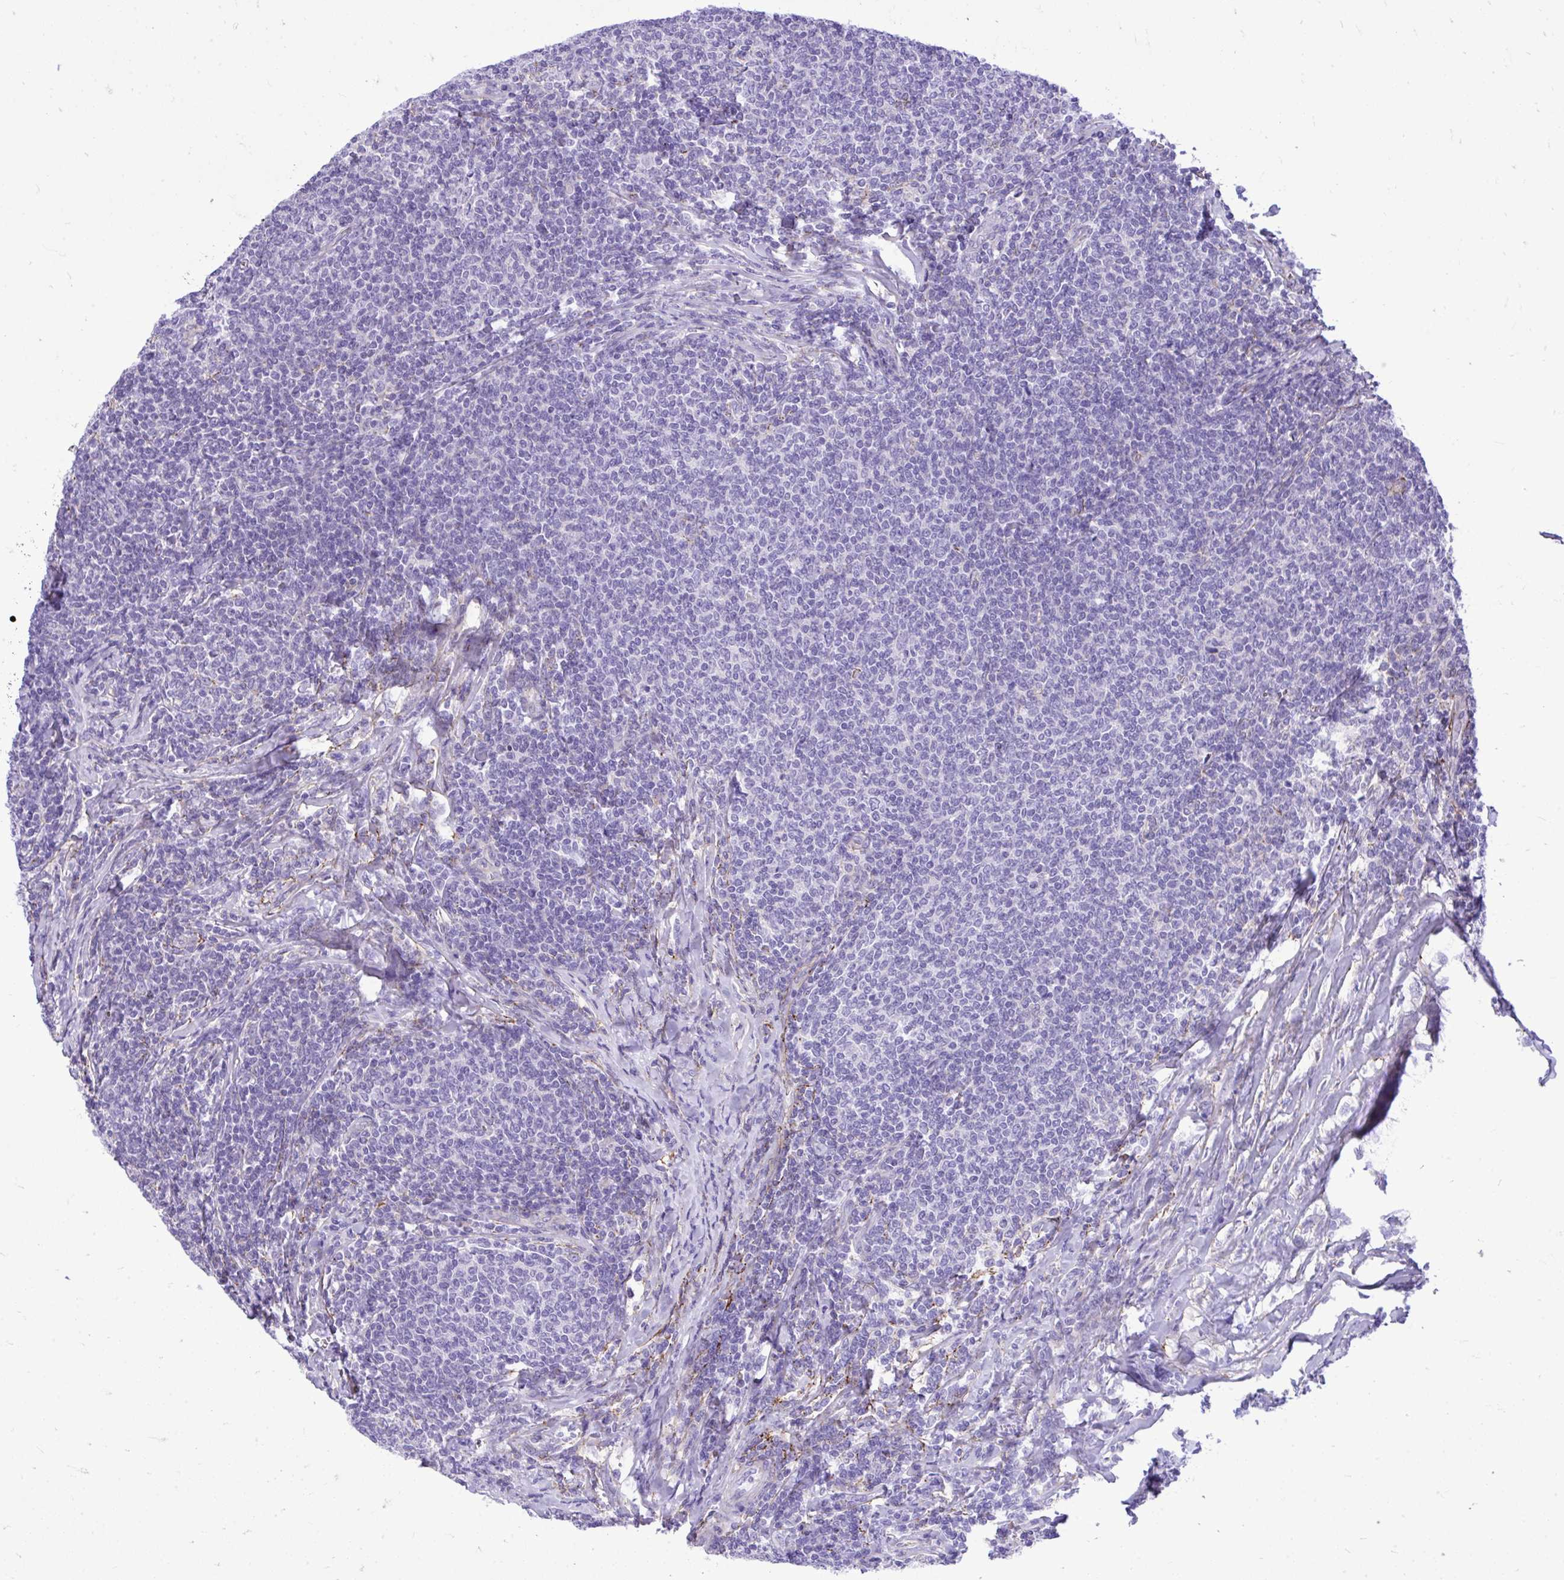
{"staining": {"intensity": "negative", "quantity": "none", "location": "none"}, "tissue": "lymphoma", "cell_type": "Tumor cells", "image_type": "cancer", "snomed": [{"axis": "morphology", "description": "Malignant lymphoma, non-Hodgkin's type, Low grade"}, {"axis": "topography", "description": "Lymph node"}], "caption": "Tumor cells show no significant protein expression in lymphoma.", "gene": "HRG", "patient": {"sex": "male", "age": 52}}